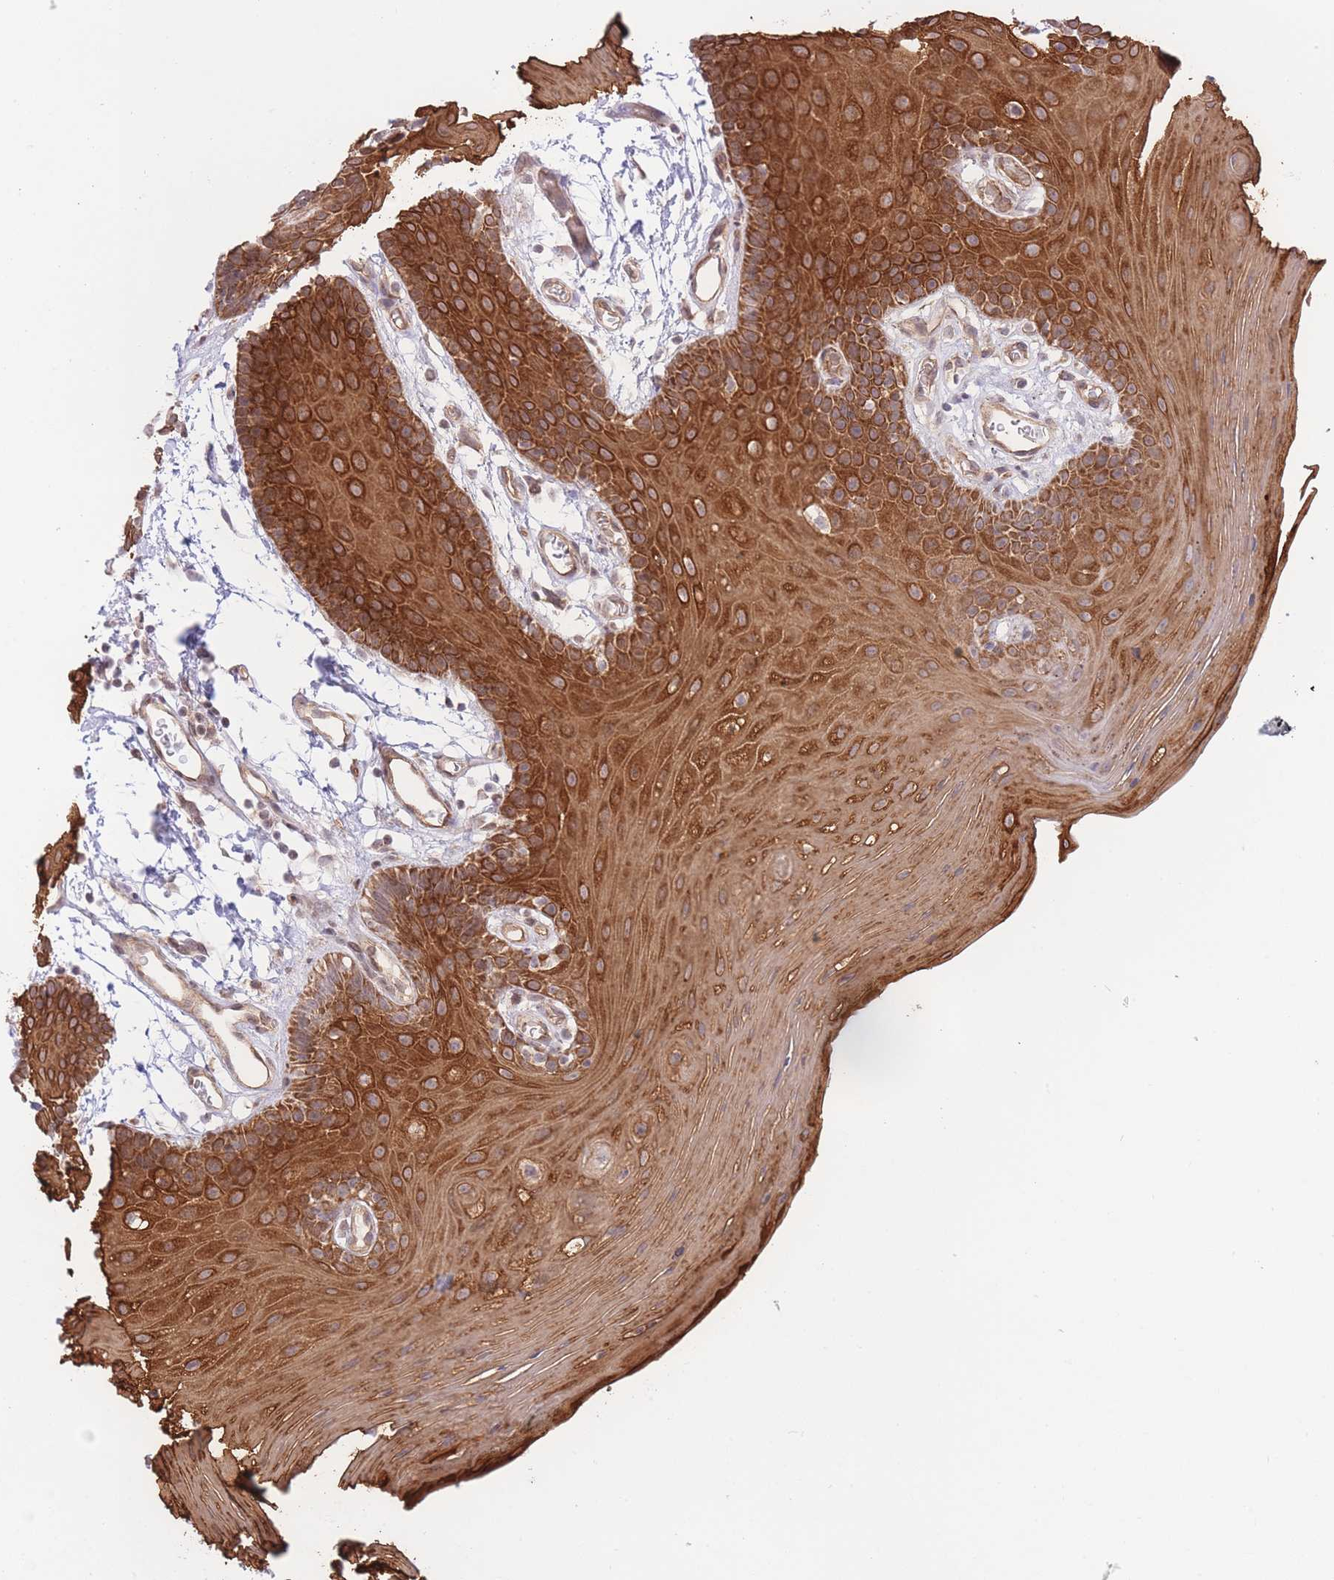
{"staining": {"intensity": "strong", "quantity": ">75%", "location": "cytoplasmic/membranous"}, "tissue": "oral mucosa", "cell_type": "Squamous epithelial cells", "image_type": "normal", "snomed": [{"axis": "morphology", "description": "Normal tissue, NOS"}, {"axis": "topography", "description": "Oral tissue"}, {"axis": "topography", "description": "Tounge, NOS"}], "caption": "Oral mucosa stained with a protein marker reveals strong staining in squamous epithelial cells.", "gene": "MRPS31", "patient": {"sex": "female", "age": 81}}